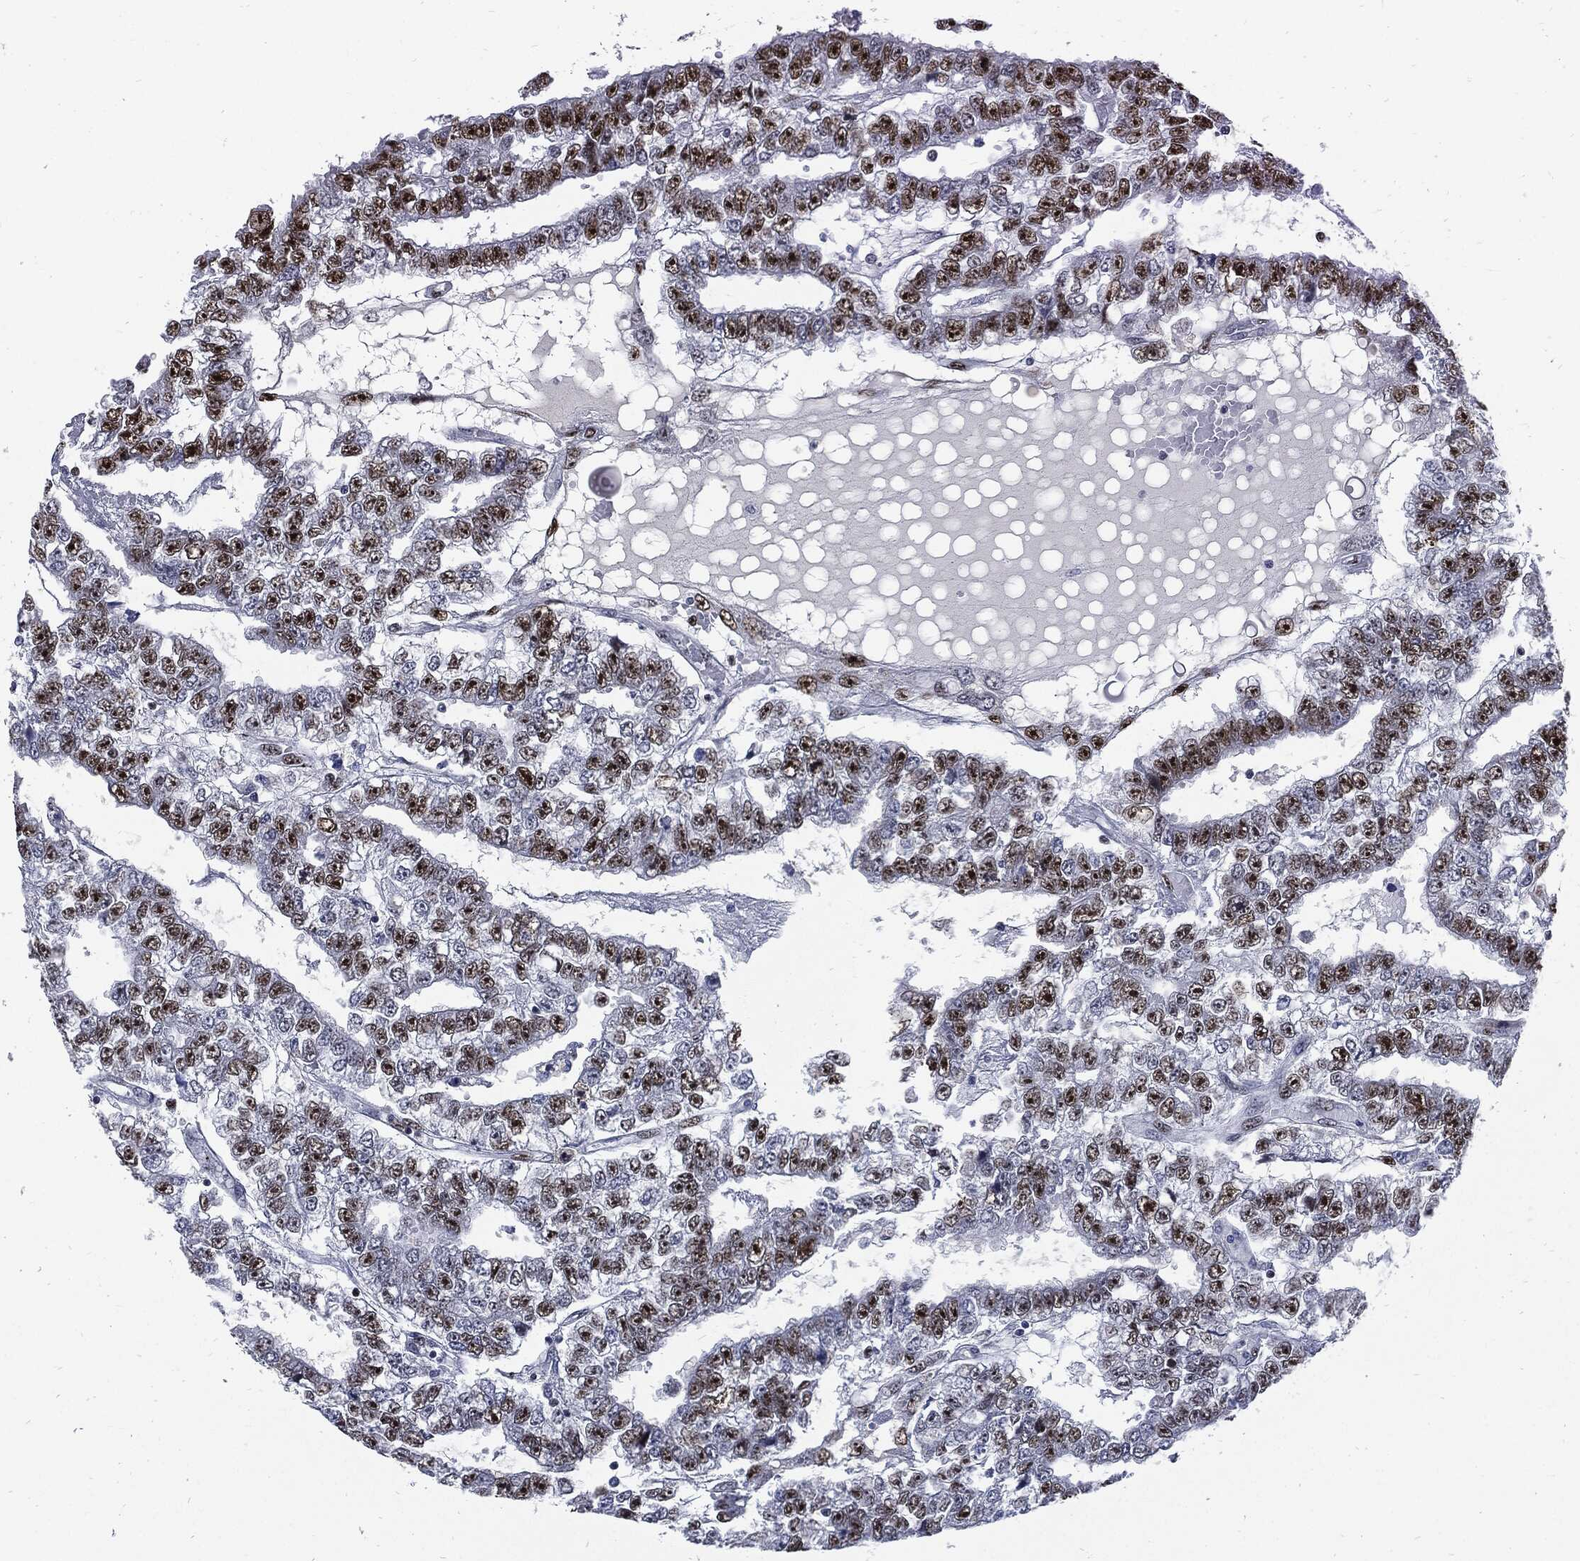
{"staining": {"intensity": "moderate", "quantity": "25%-75%", "location": "nuclear"}, "tissue": "testis cancer", "cell_type": "Tumor cells", "image_type": "cancer", "snomed": [{"axis": "morphology", "description": "Carcinoma, Embryonal, NOS"}, {"axis": "topography", "description": "Testis"}], "caption": "IHC photomicrograph of human embryonal carcinoma (testis) stained for a protein (brown), which reveals medium levels of moderate nuclear expression in about 25%-75% of tumor cells.", "gene": "NBN", "patient": {"sex": "male", "age": 25}}